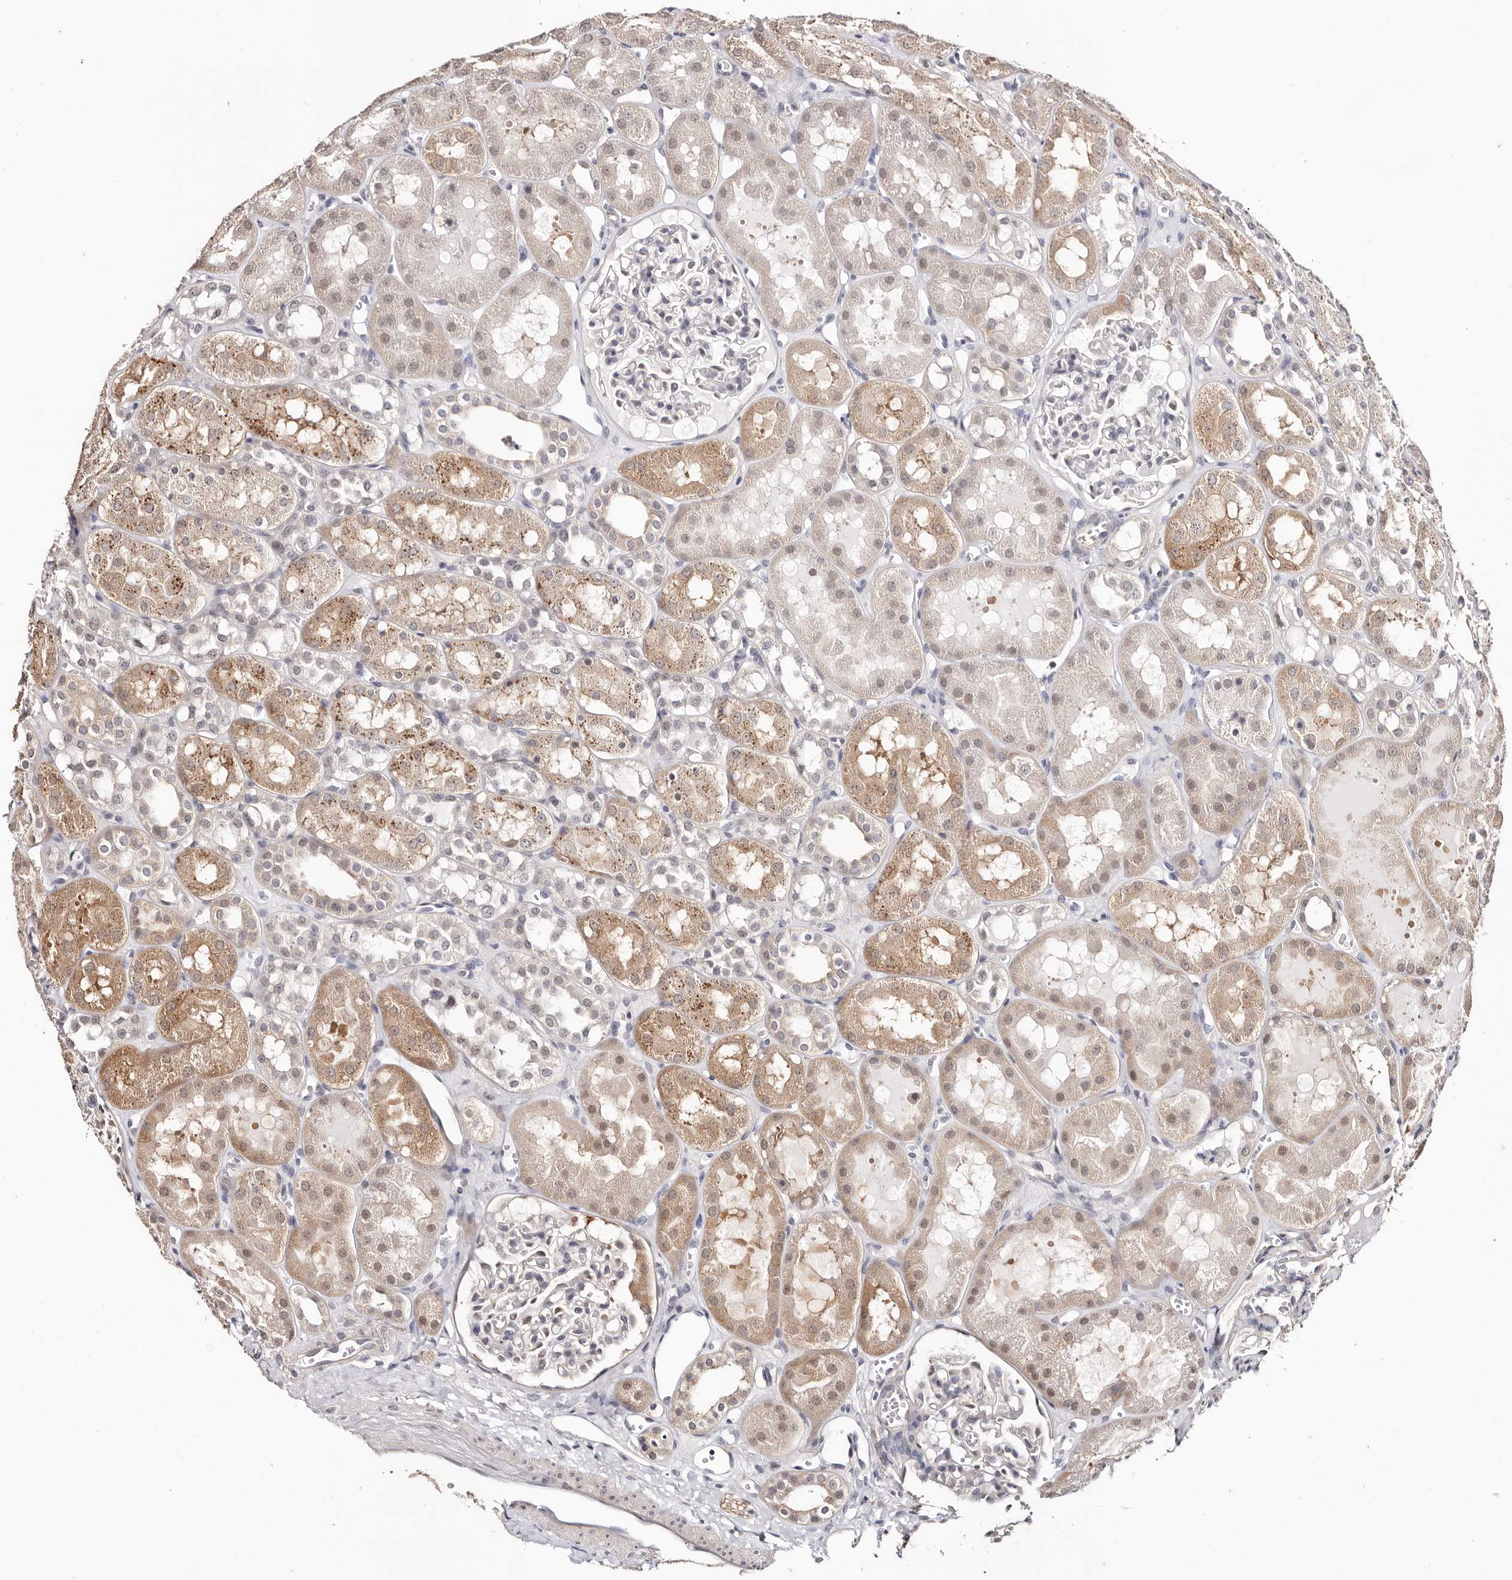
{"staining": {"intensity": "weak", "quantity": "<25%", "location": "nuclear"}, "tissue": "kidney", "cell_type": "Cells in glomeruli", "image_type": "normal", "snomed": [{"axis": "morphology", "description": "Normal tissue, NOS"}, {"axis": "topography", "description": "Kidney"}], "caption": "Photomicrograph shows no protein expression in cells in glomeruli of benign kidney. Brightfield microscopy of immunohistochemistry stained with DAB (3,3'-diaminobenzidine) (brown) and hematoxylin (blue), captured at high magnification.", "gene": "TYW3", "patient": {"sex": "male", "age": 16}}